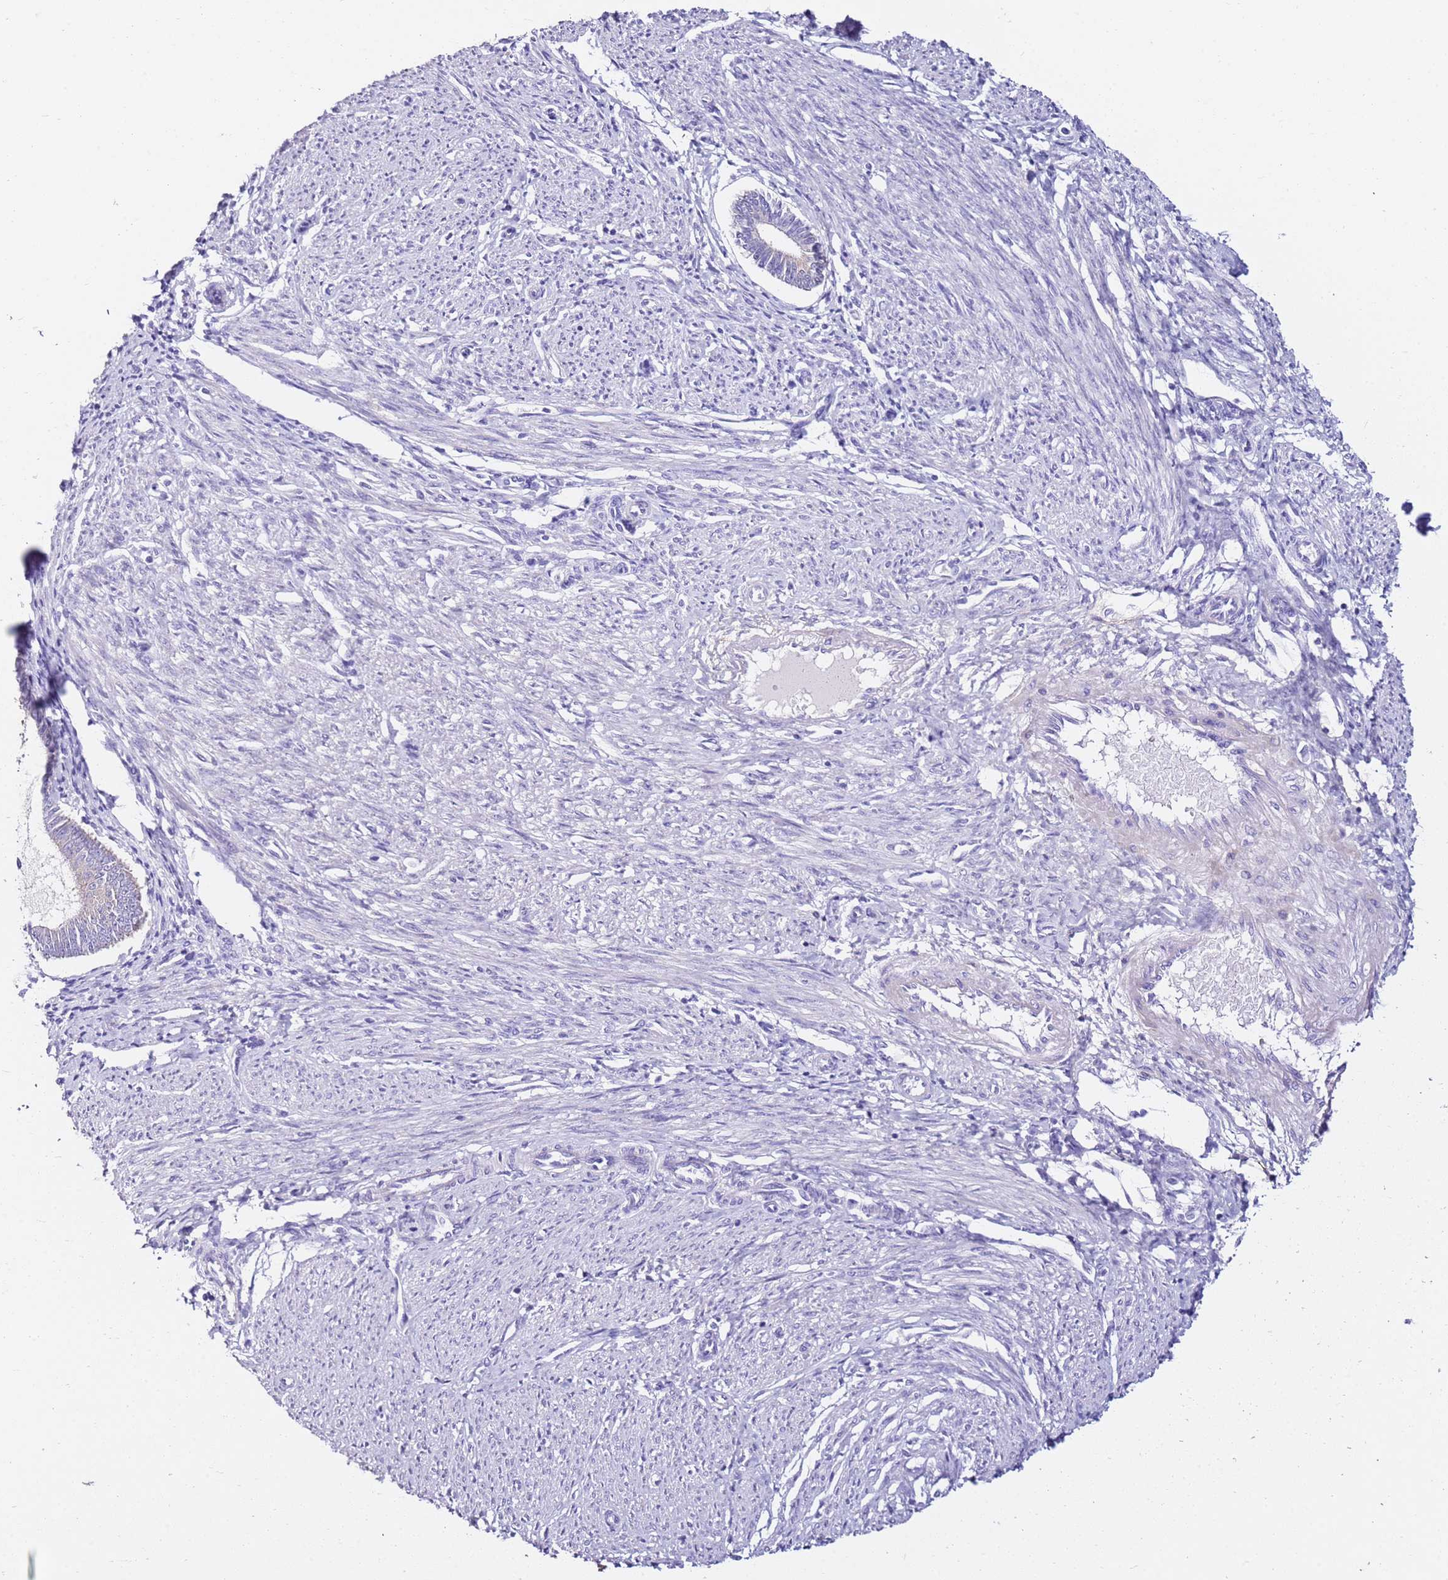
{"staining": {"intensity": "negative", "quantity": "none", "location": "none"}, "tissue": "endometrial cancer", "cell_type": "Tumor cells", "image_type": "cancer", "snomed": [{"axis": "morphology", "description": "Adenocarcinoma, NOS"}, {"axis": "topography", "description": "Endometrium"}], "caption": "Human endometrial cancer stained for a protein using immunohistochemistry (IHC) reveals no expression in tumor cells.", "gene": "HGD", "patient": {"sex": "female", "age": 58}}